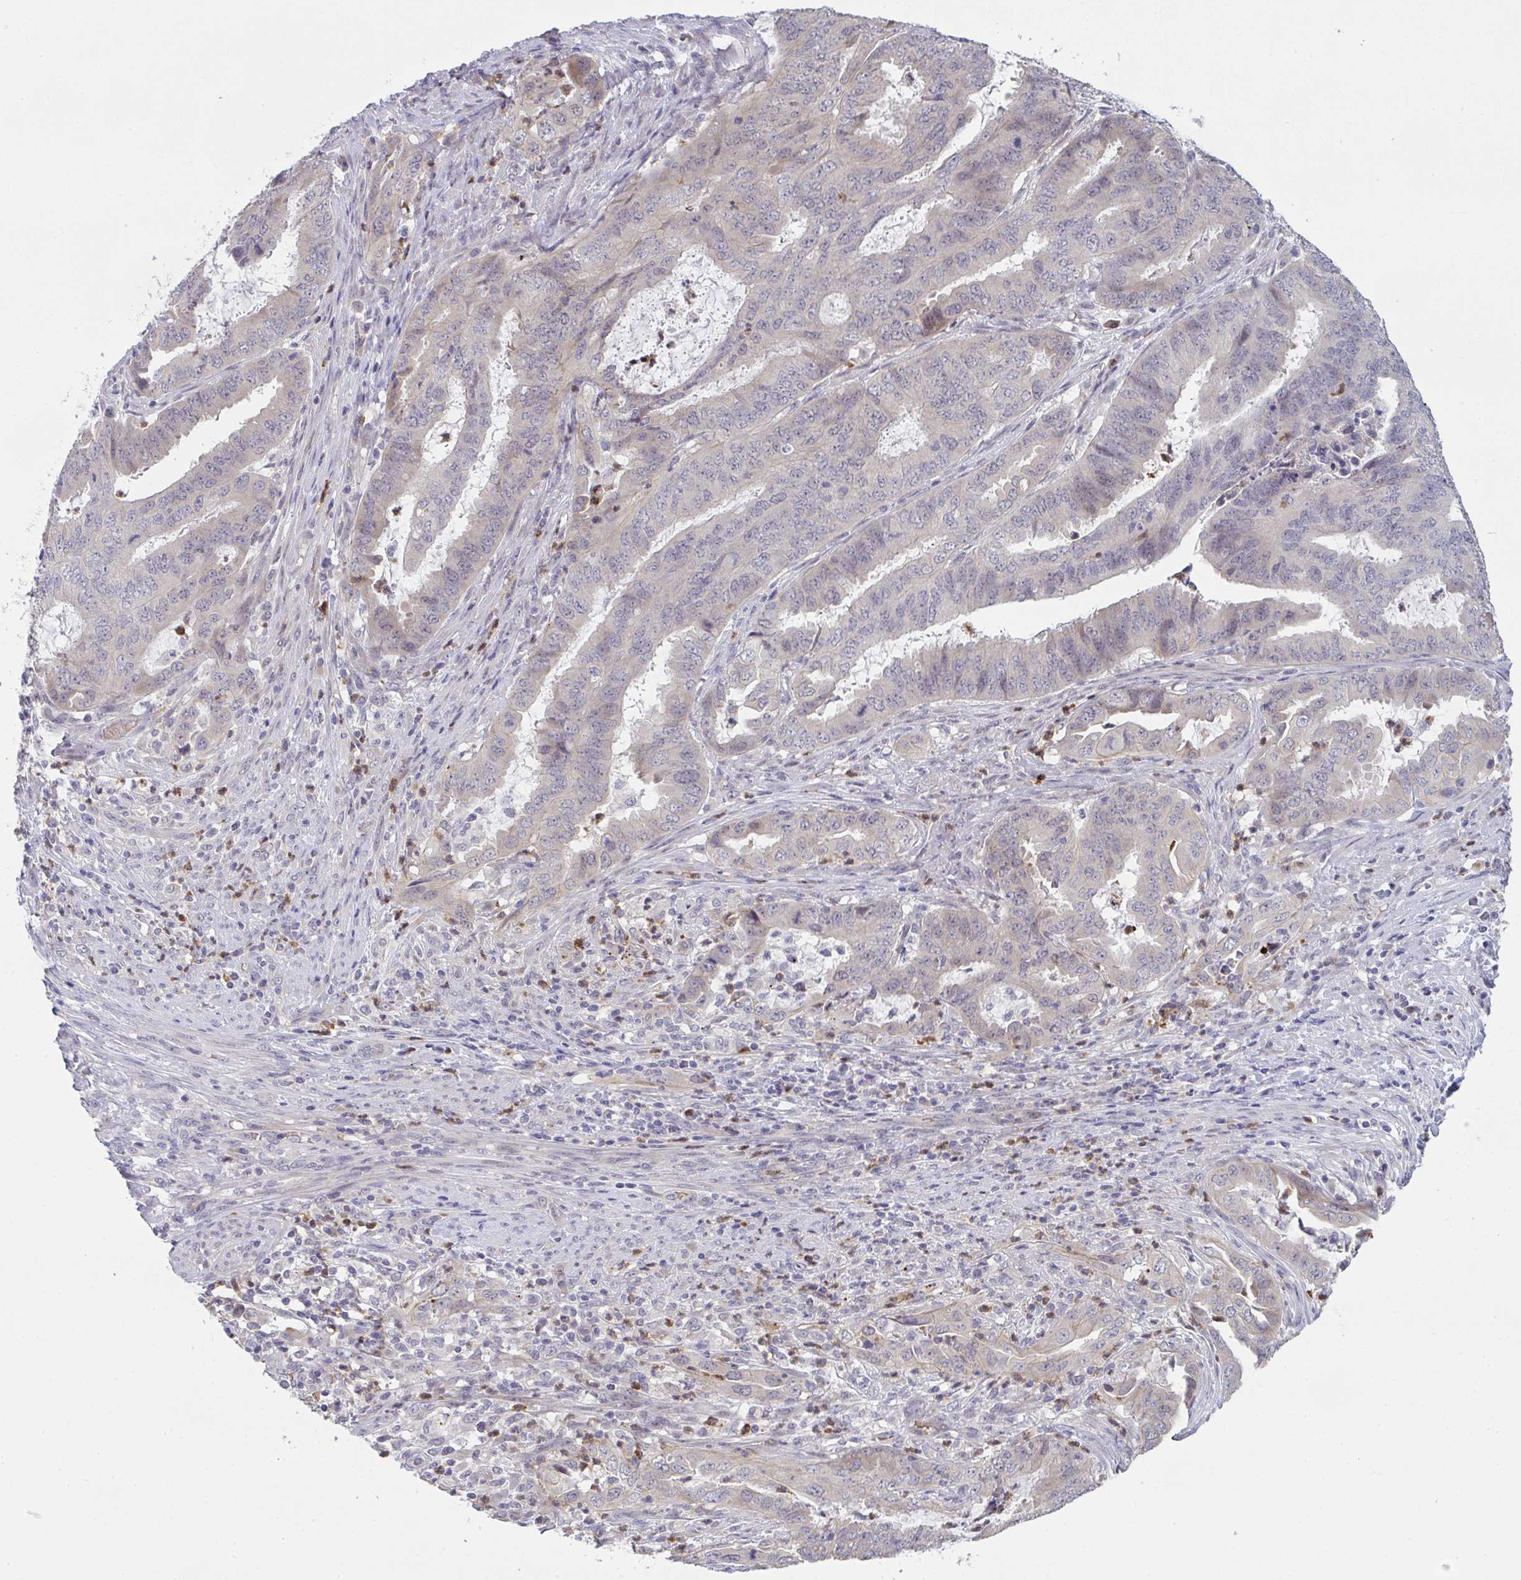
{"staining": {"intensity": "weak", "quantity": "<25%", "location": "nuclear"}, "tissue": "endometrial cancer", "cell_type": "Tumor cells", "image_type": "cancer", "snomed": [{"axis": "morphology", "description": "Adenocarcinoma, NOS"}, {"axis": "topography", "description": "Endometrium"}], "caption": "Immunohistochemistry image of neoplastic tissue: endometrial adenocarcinoma stained with DAB (3,3'-diaminobenzidine) exhibits no significant protein staining in tumor cells. (DAB IHC, high magnification).", "gene": "RIOK1", "patient": {"sex": "female", "age": 51}}